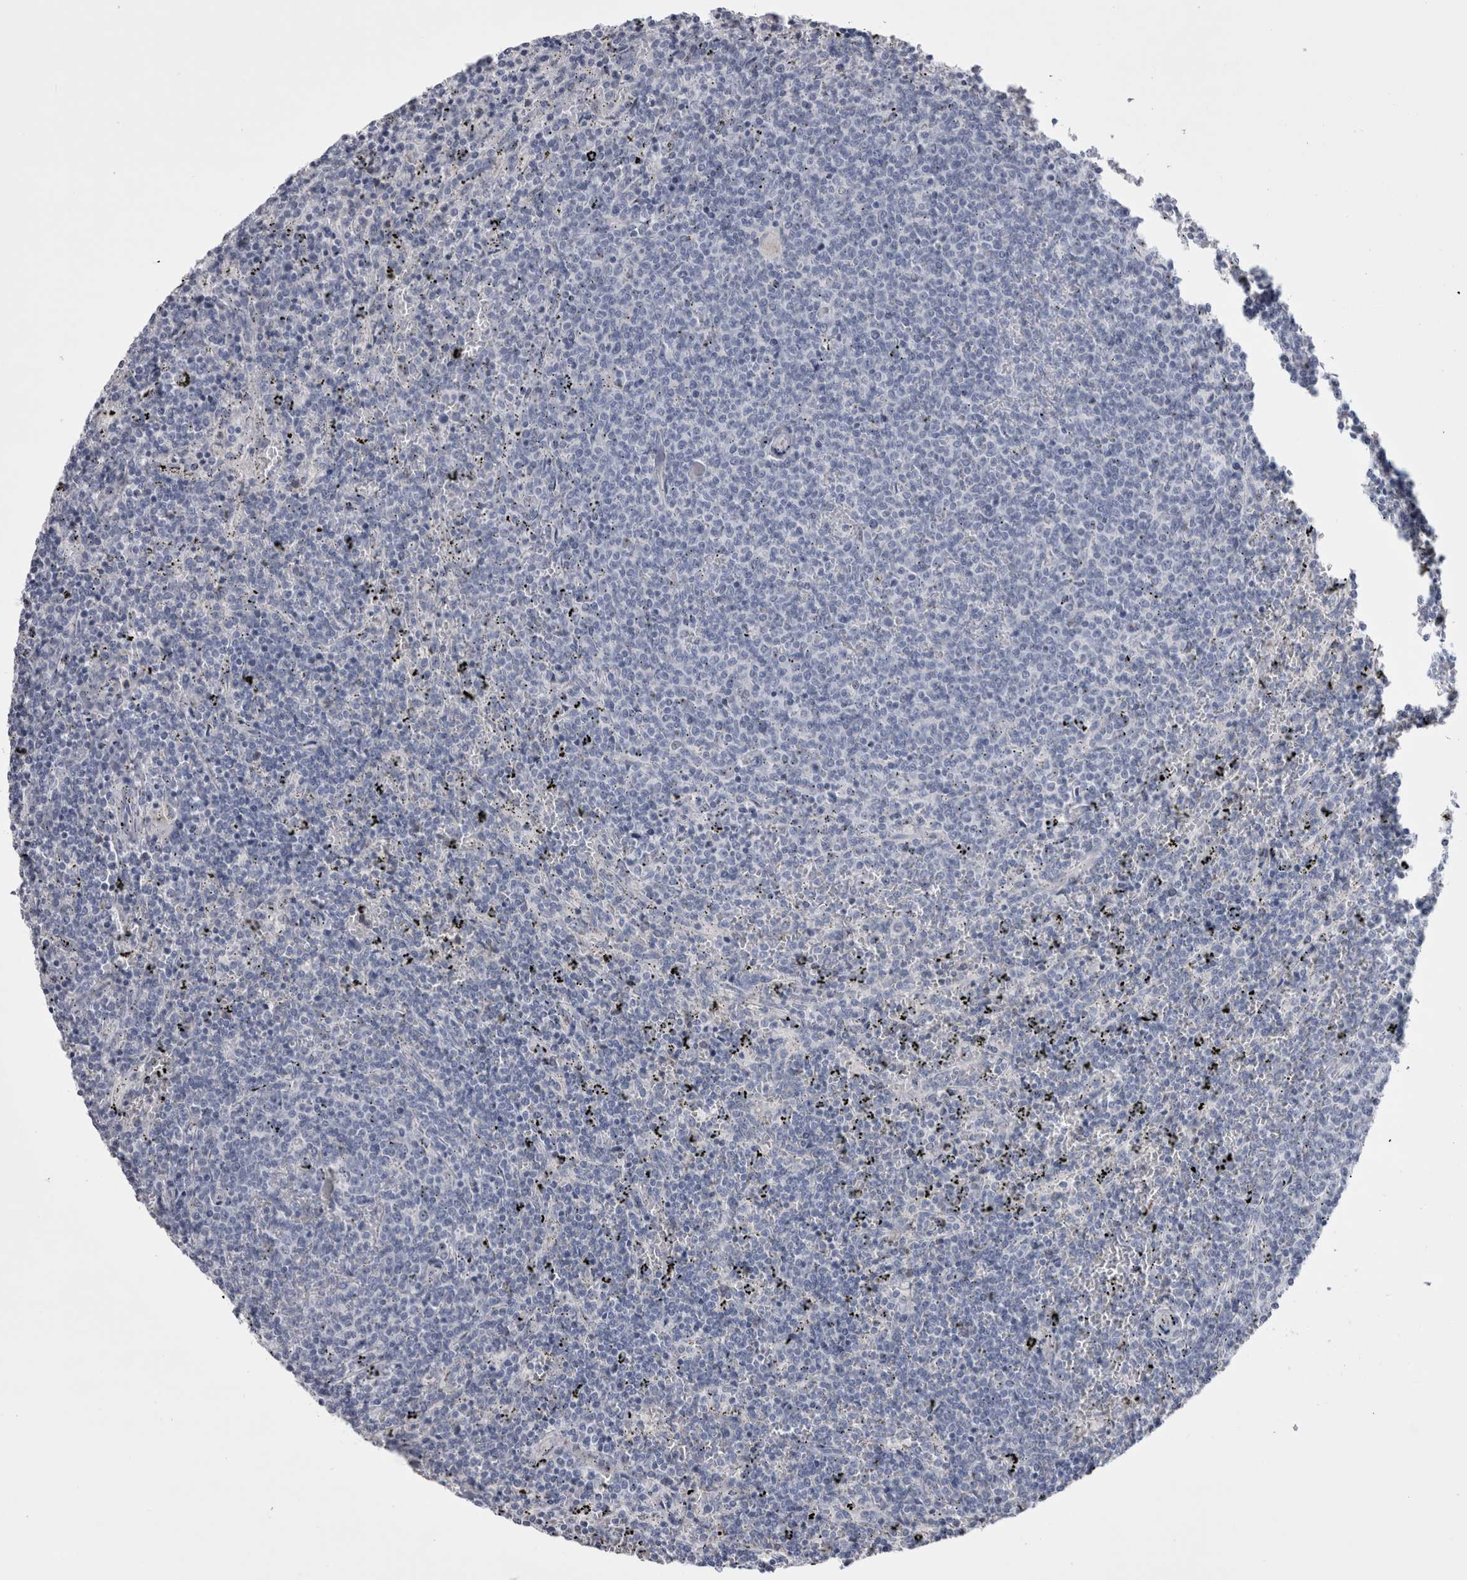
{"staining": {"intensity": "negative", "quantity": "none", "location": "none"}, "tissue": "lymphoma", "cell_type": "Tumor cells", "image_type": "cancer", "snomed": [{"axis": "morphology", "description": "Malignant lymphoma, non-Hodgkin's type, Low grade"}, {"axis": "topography", "description": "Spleen"}], "caption": "Low-grade malignant lymphoma, non-Hodgkin's type stained for a protein using IHC displays no positivity tumor cells.", "gene": "PWP2", "patient": {"sex": "female", "age": 50}}